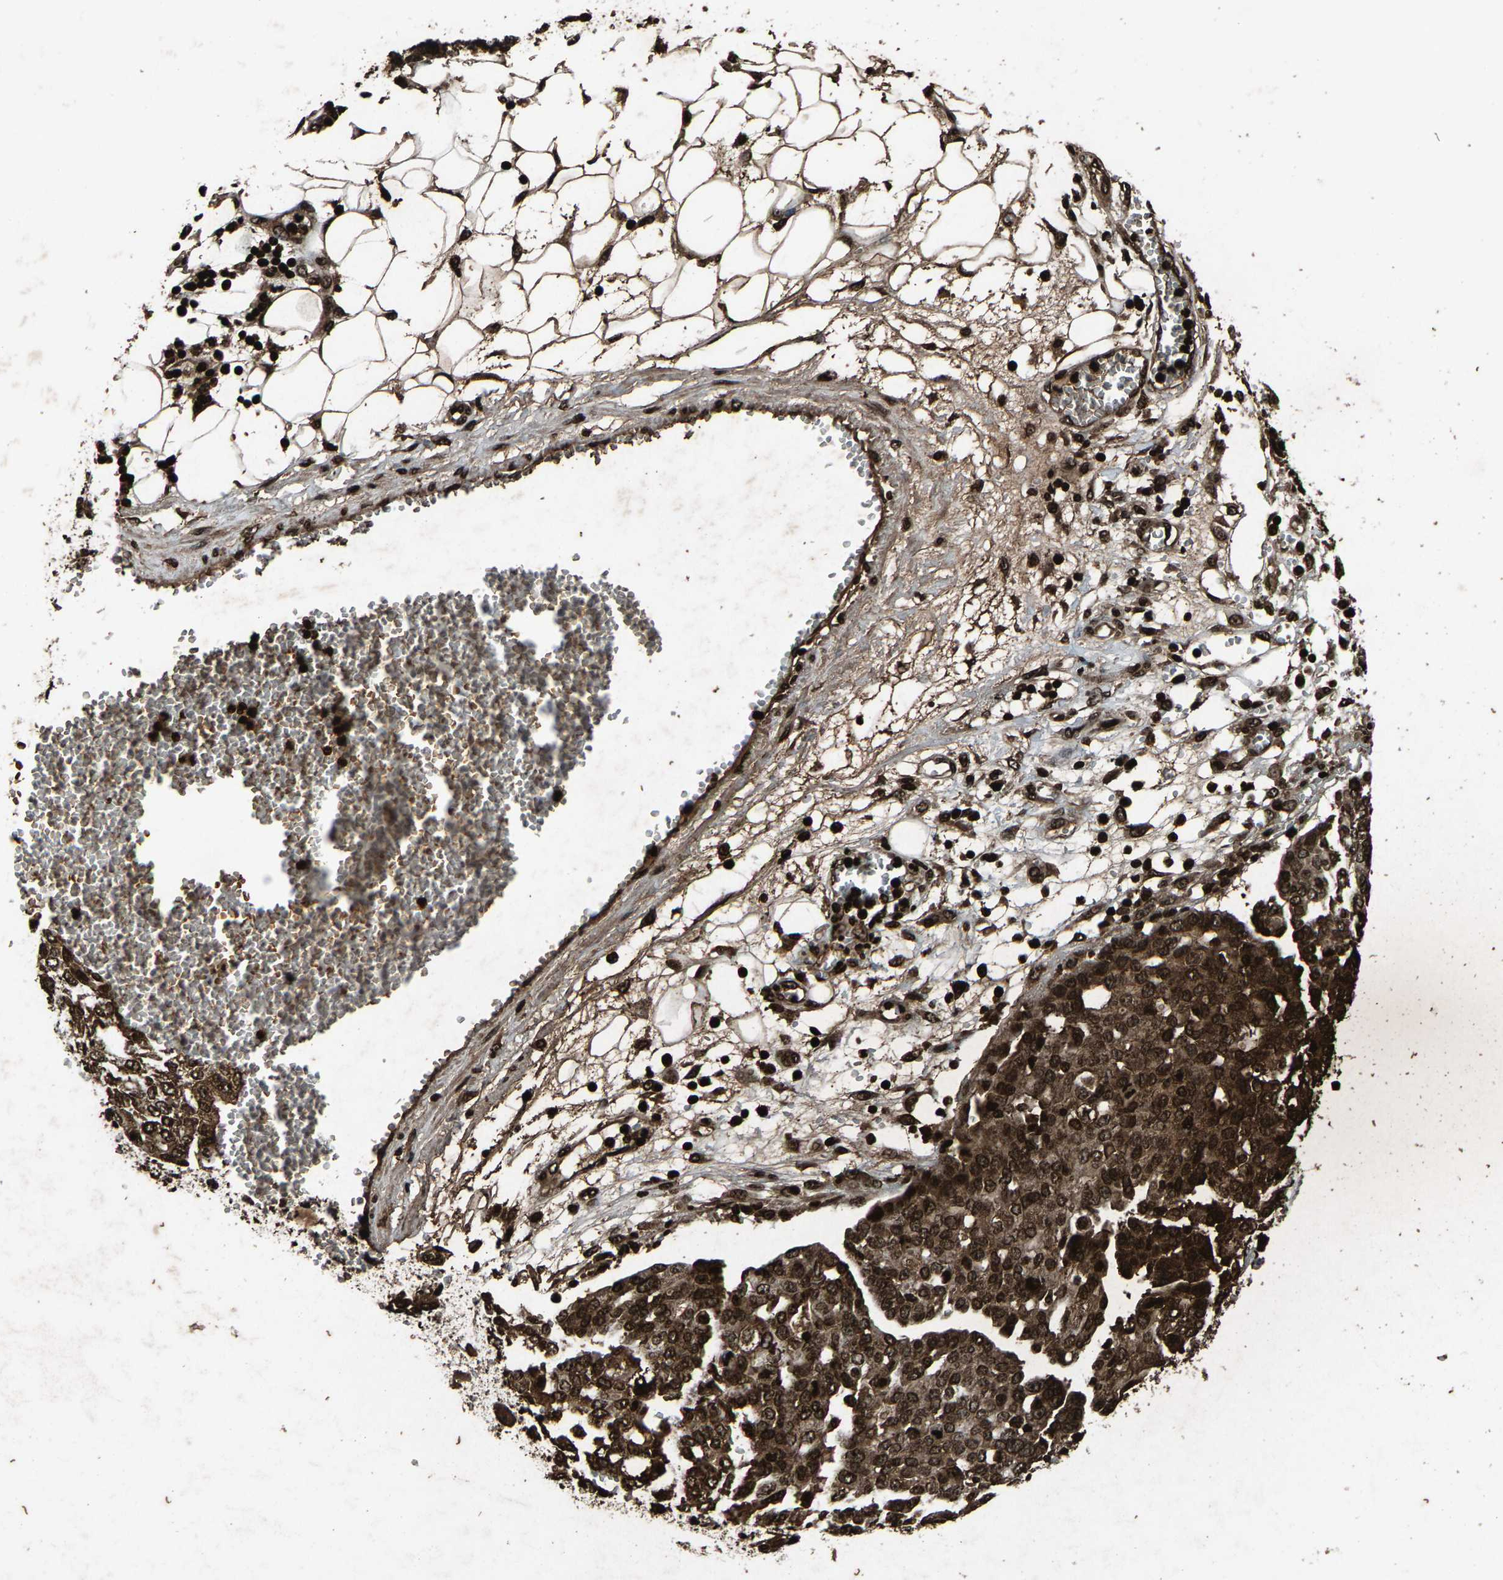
{"staining": {"intensity": "strong", "quantity": ">75%", "location": "cytoplasmic/membranous,nuclear"}, "tissue": "ovarian cancer", "cell_type": "Tumor cells", "image_type": "cancer", "snomed": [{"axis": "morphology", "description": "Cystadenocarcinoma, serous, NOS"}, {"axis": "topography", "description": "Soft tissue"}, {"axis": "topography", "description": "Ovary"}], "caption": "Immunohistochemical staining of human ovarian cancer (serous cystadenocarcinoma) shows high levels of strong cytoplasmic/membranous and nuclear protein staining in approximately >75% of tumor cells.", "gene": "H4C1", "patient": {"sex": "female", "age": 57}}